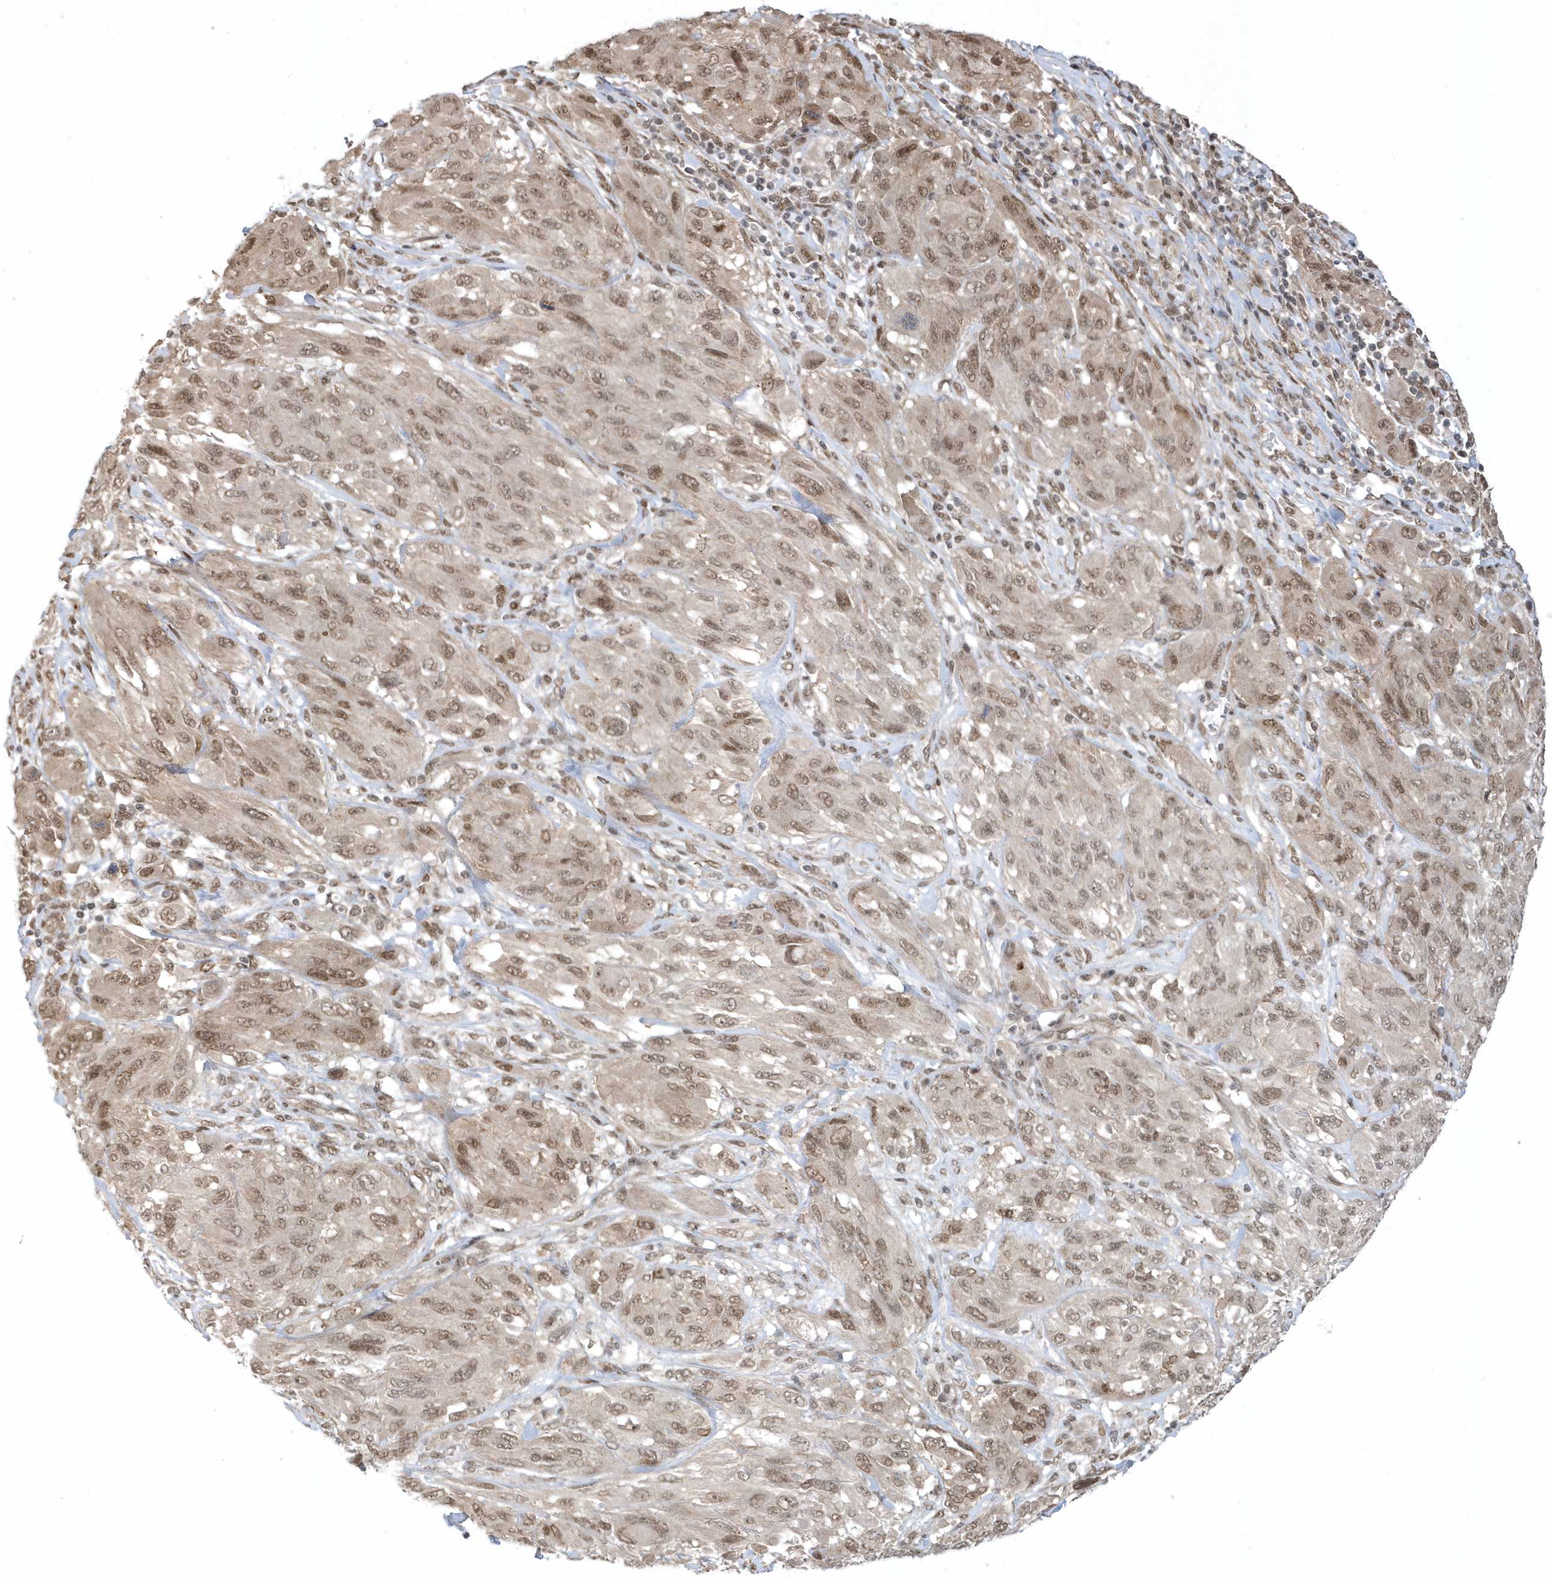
{"staining": {"intensity": "moderate", "quantity": ">75%", "location": "nuclear"}, "tissue": "melanoma", "cell_type": "Tumor cells", "image_type": "cancer", "snomed": [{"axis": "morphology", "description": "Malignant melanoma, NOS"}, {"axis": "topography", "description": "Skin"}], "caption": "A photomicrograph showing moderate nuclear staining in approximately >75% of tumor cells in melanoma, as visualized by brown immunohistochemical staining.", "gene": "USP53", "patient": {"sex": "female", "age": 91}}